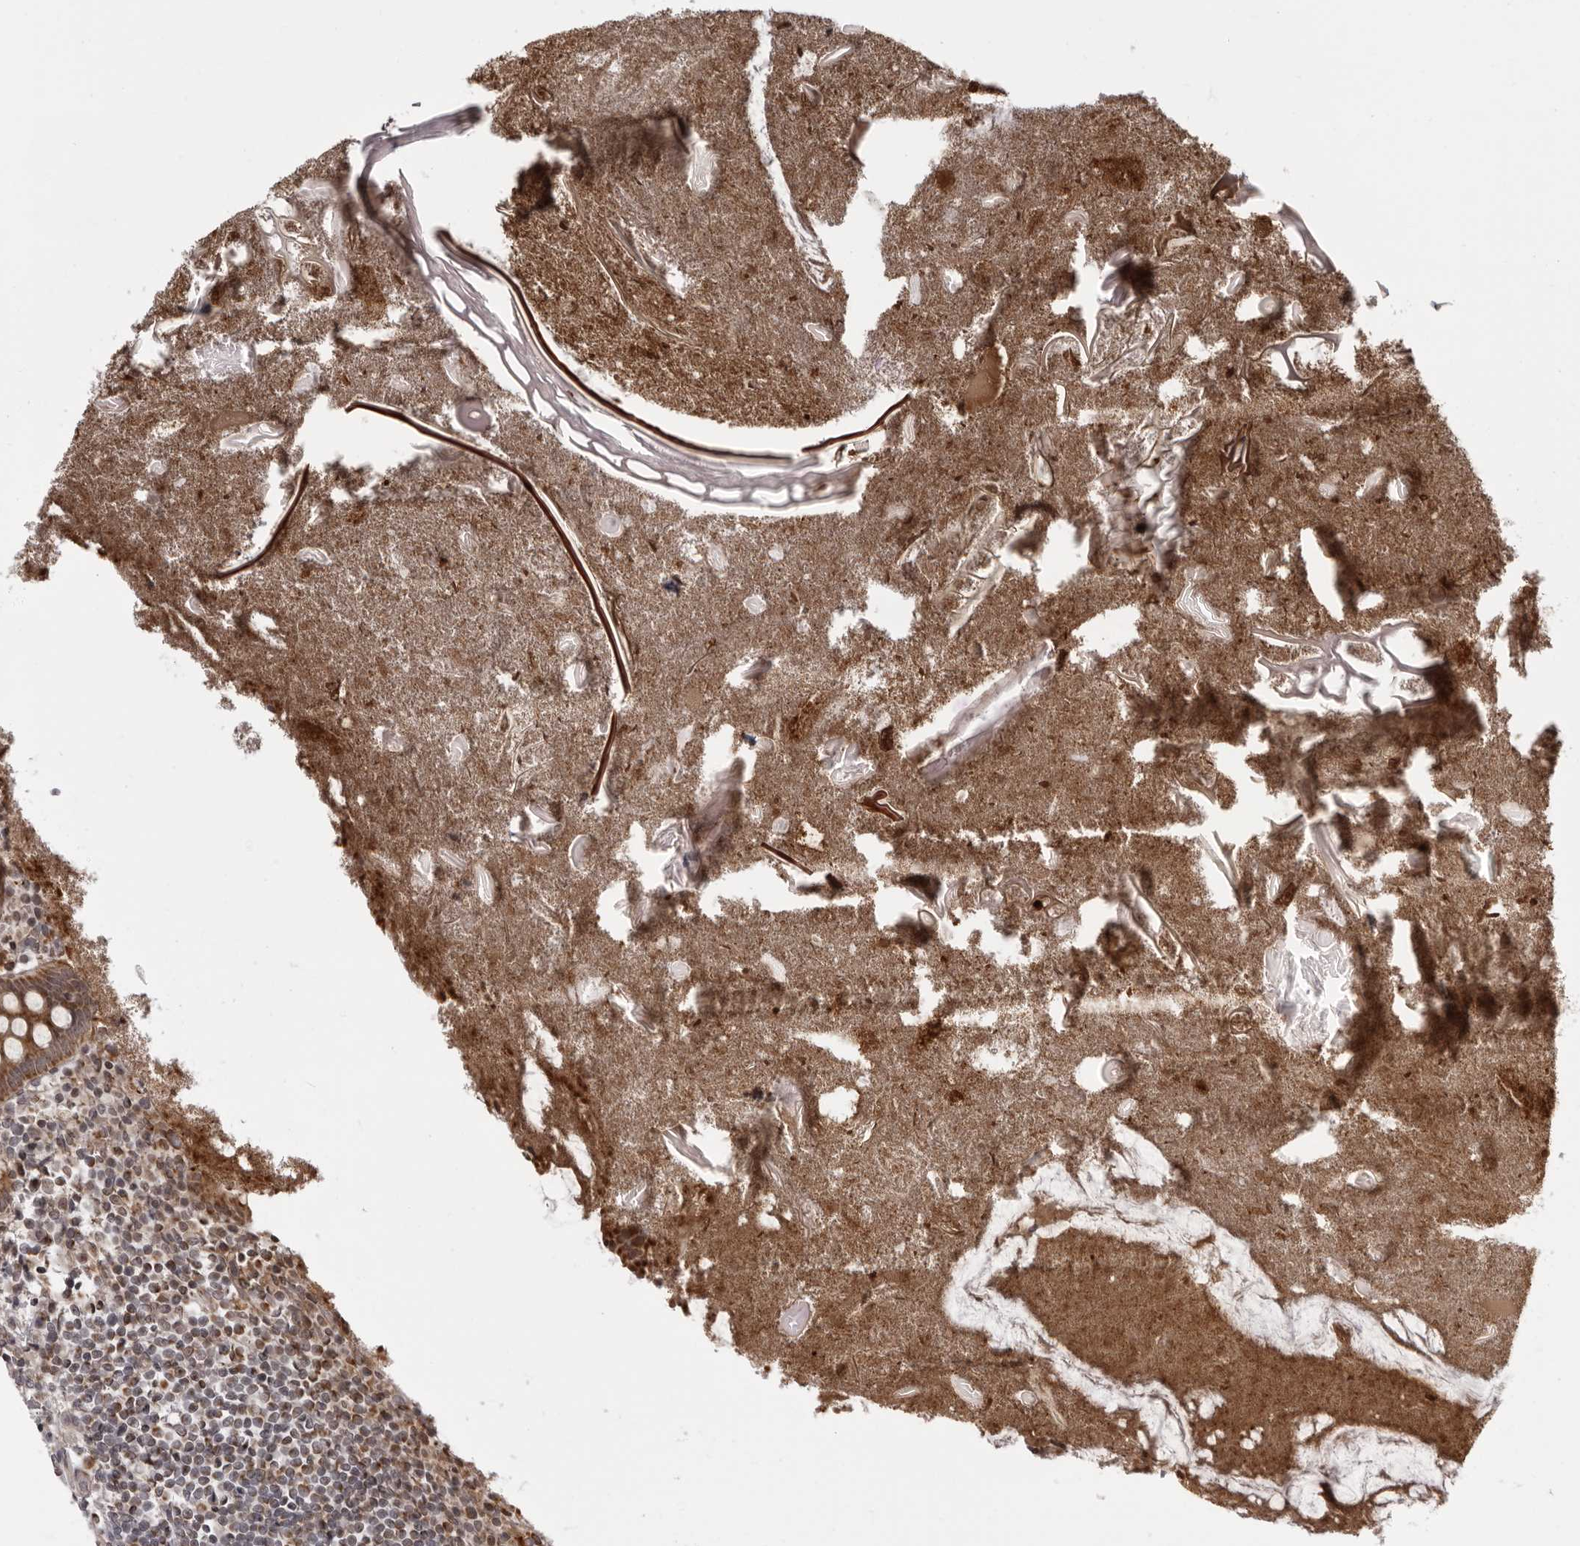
{"staining": {"intensity": "moderate", "quantity": ">75%", "location": "cytoplasmic/membranous"}, "tissue": "appendix", "cell_type": "Glandular cells", "image_type": "normal", "snomed": [{"axis": "morphology", "description": "Normal tissue, NOS"}, {"axis": "topography", "description": "Appendix"}], "caption": "About >75% of glandular cells in benign human appendix reveal moderate cytoplasmic/membranous protein positivity as visualized by brown immunohistochemical staining.", "gene": "RTCA", "patient": {"sex": "female", "age": 17}}